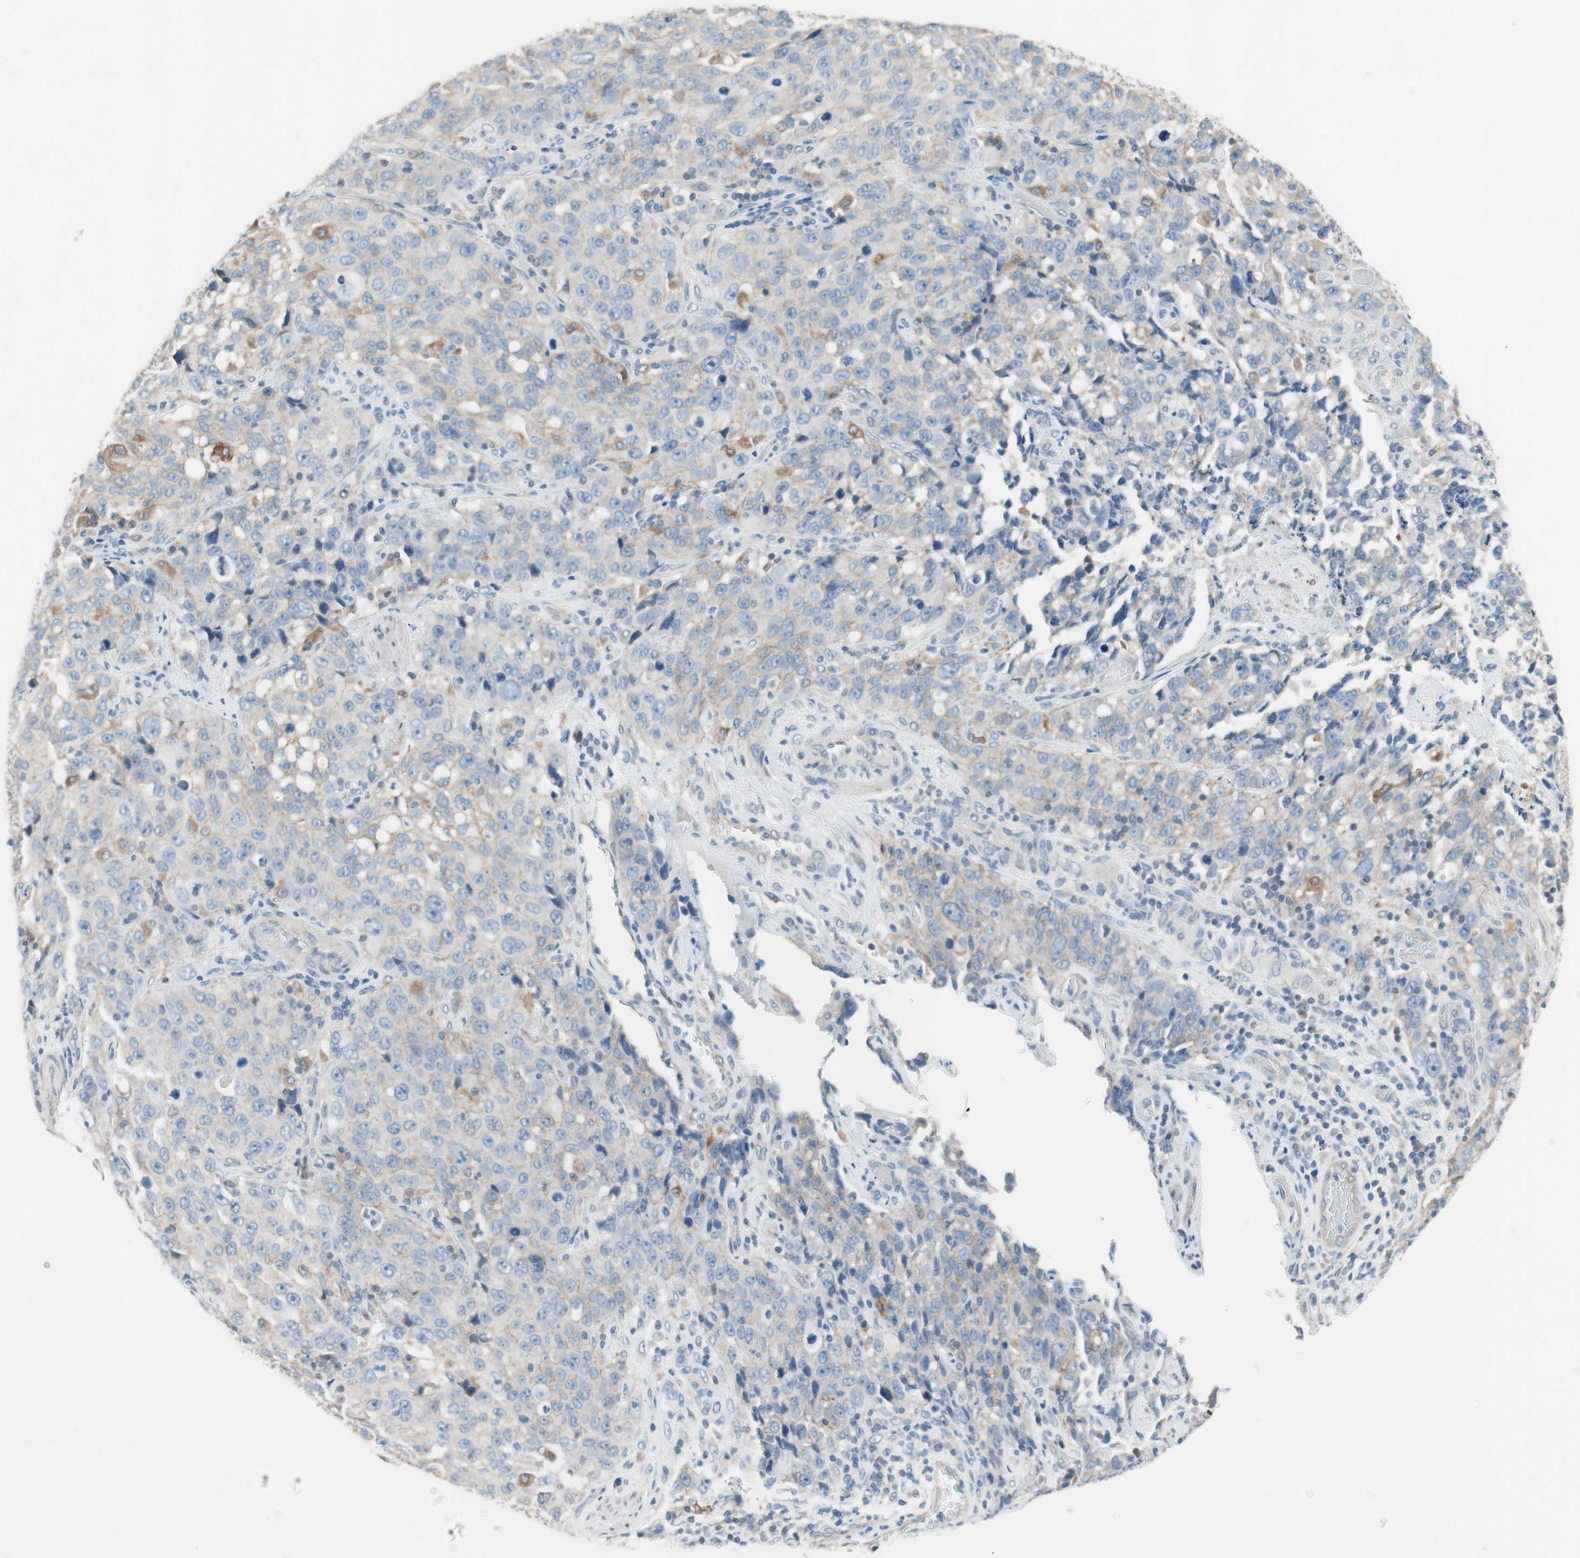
{"staining": {"intensity": "negative", "quantity": "none", "location": "none"}, "tissue": "stomach cancer", "cell_type": "Tumor cells", "image_type": "cancer", "snomed": [{"axis": "morphology", "description": "Normal tissue, NOS"}, {"axis": "morphology", "description": "Adenocarcinoma, NOS"}, {"axis": "topography", "description": "Stomach"}], "caption": "Immunohistochemical staining of stomach adenocarcinoma shows no significant staining in tumor cells.", "gene": "GLUL", "patient": {"sex": "male", "age": 48}}